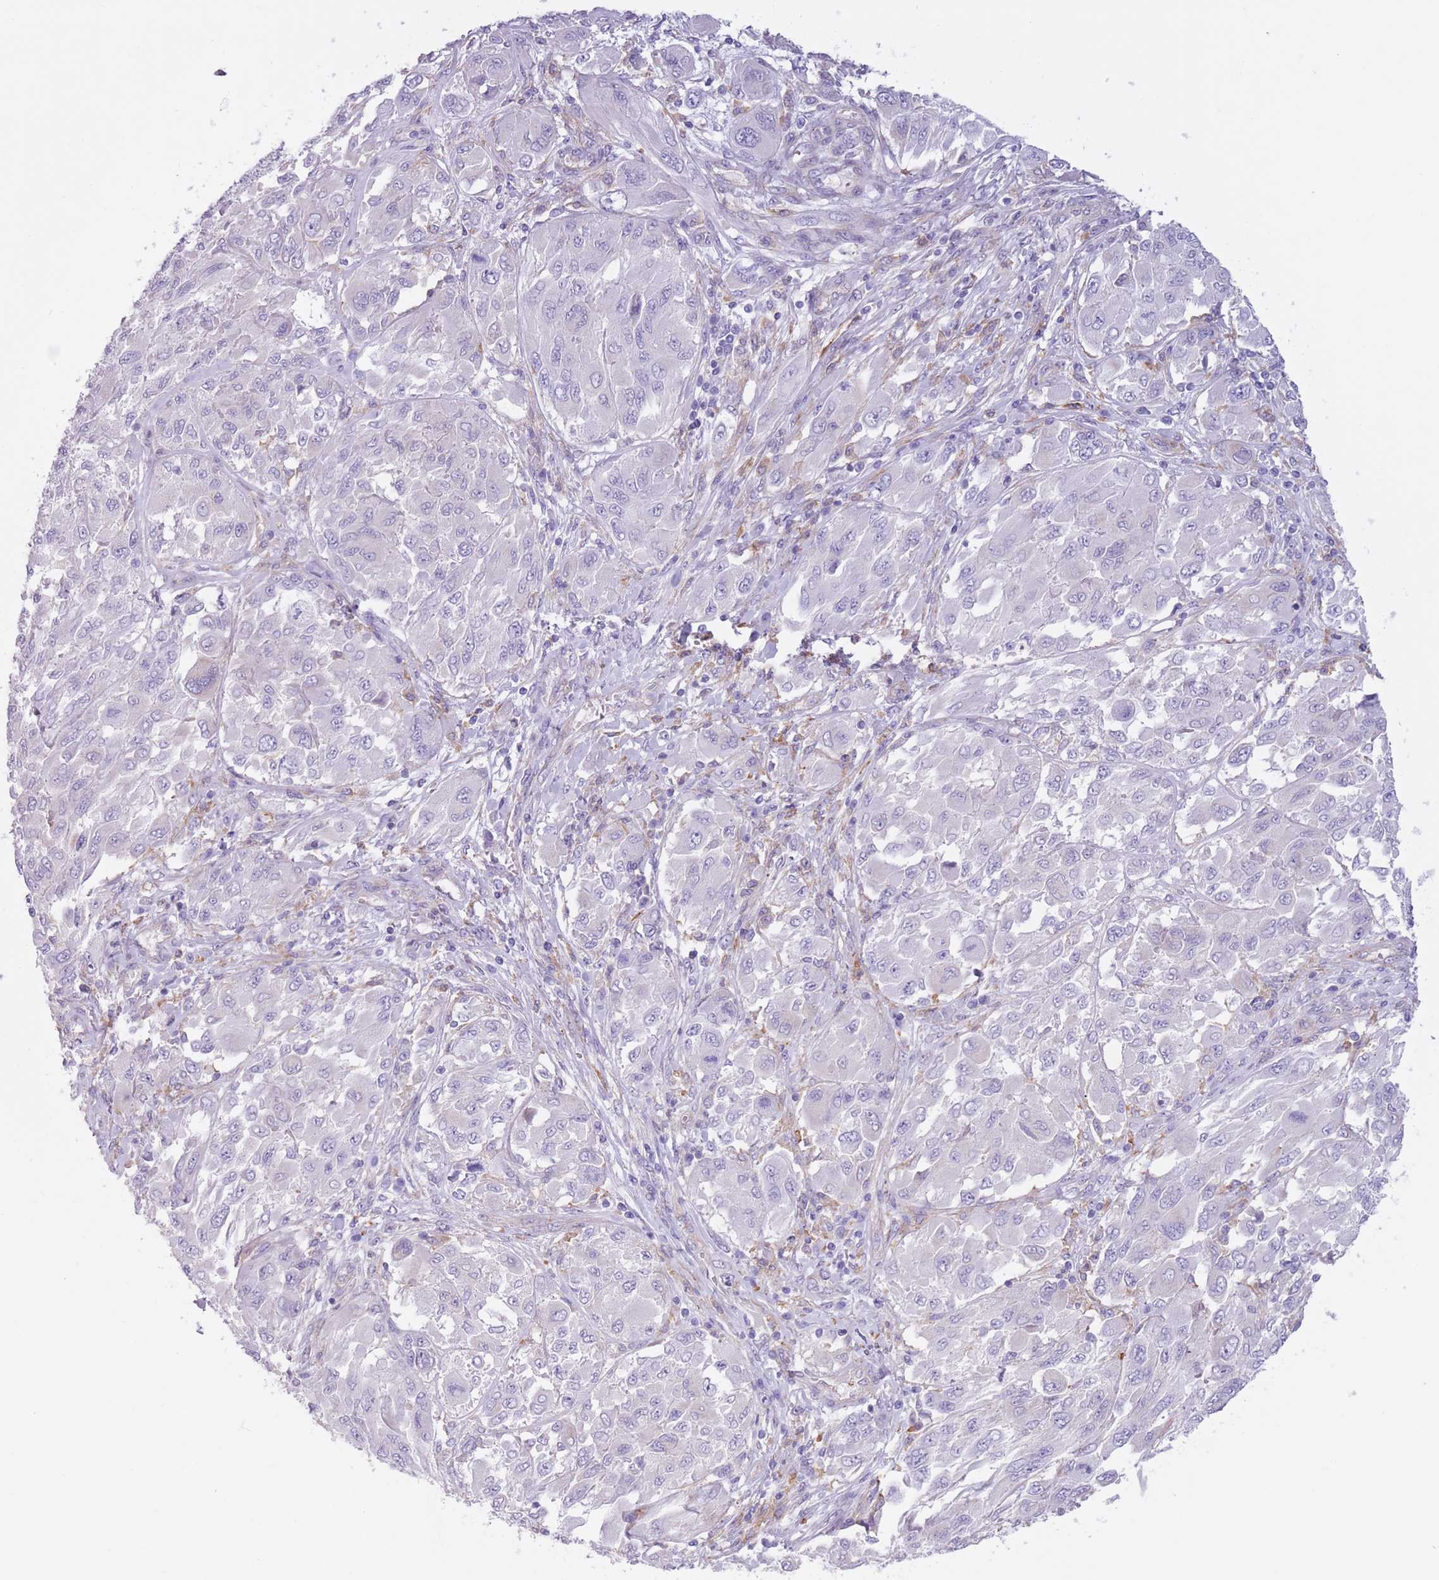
{"staining": {"intensity": "negative", "quantity": "none", "location": "none"}, "tissue": "melanoma", "cell_type": "Tumor cells", "image_type": "cancer", "snomed": [{"axis": "morphology", "description": "Malignant melanoma, NOS"}, {"axis": "topography", "description": "Skin"}], "caption": "Melanoma stained for a protein using IHC reveals no positivity tumor cells.", "gene": "SNX6", "patient": {"sex": "female", "age": 91}}